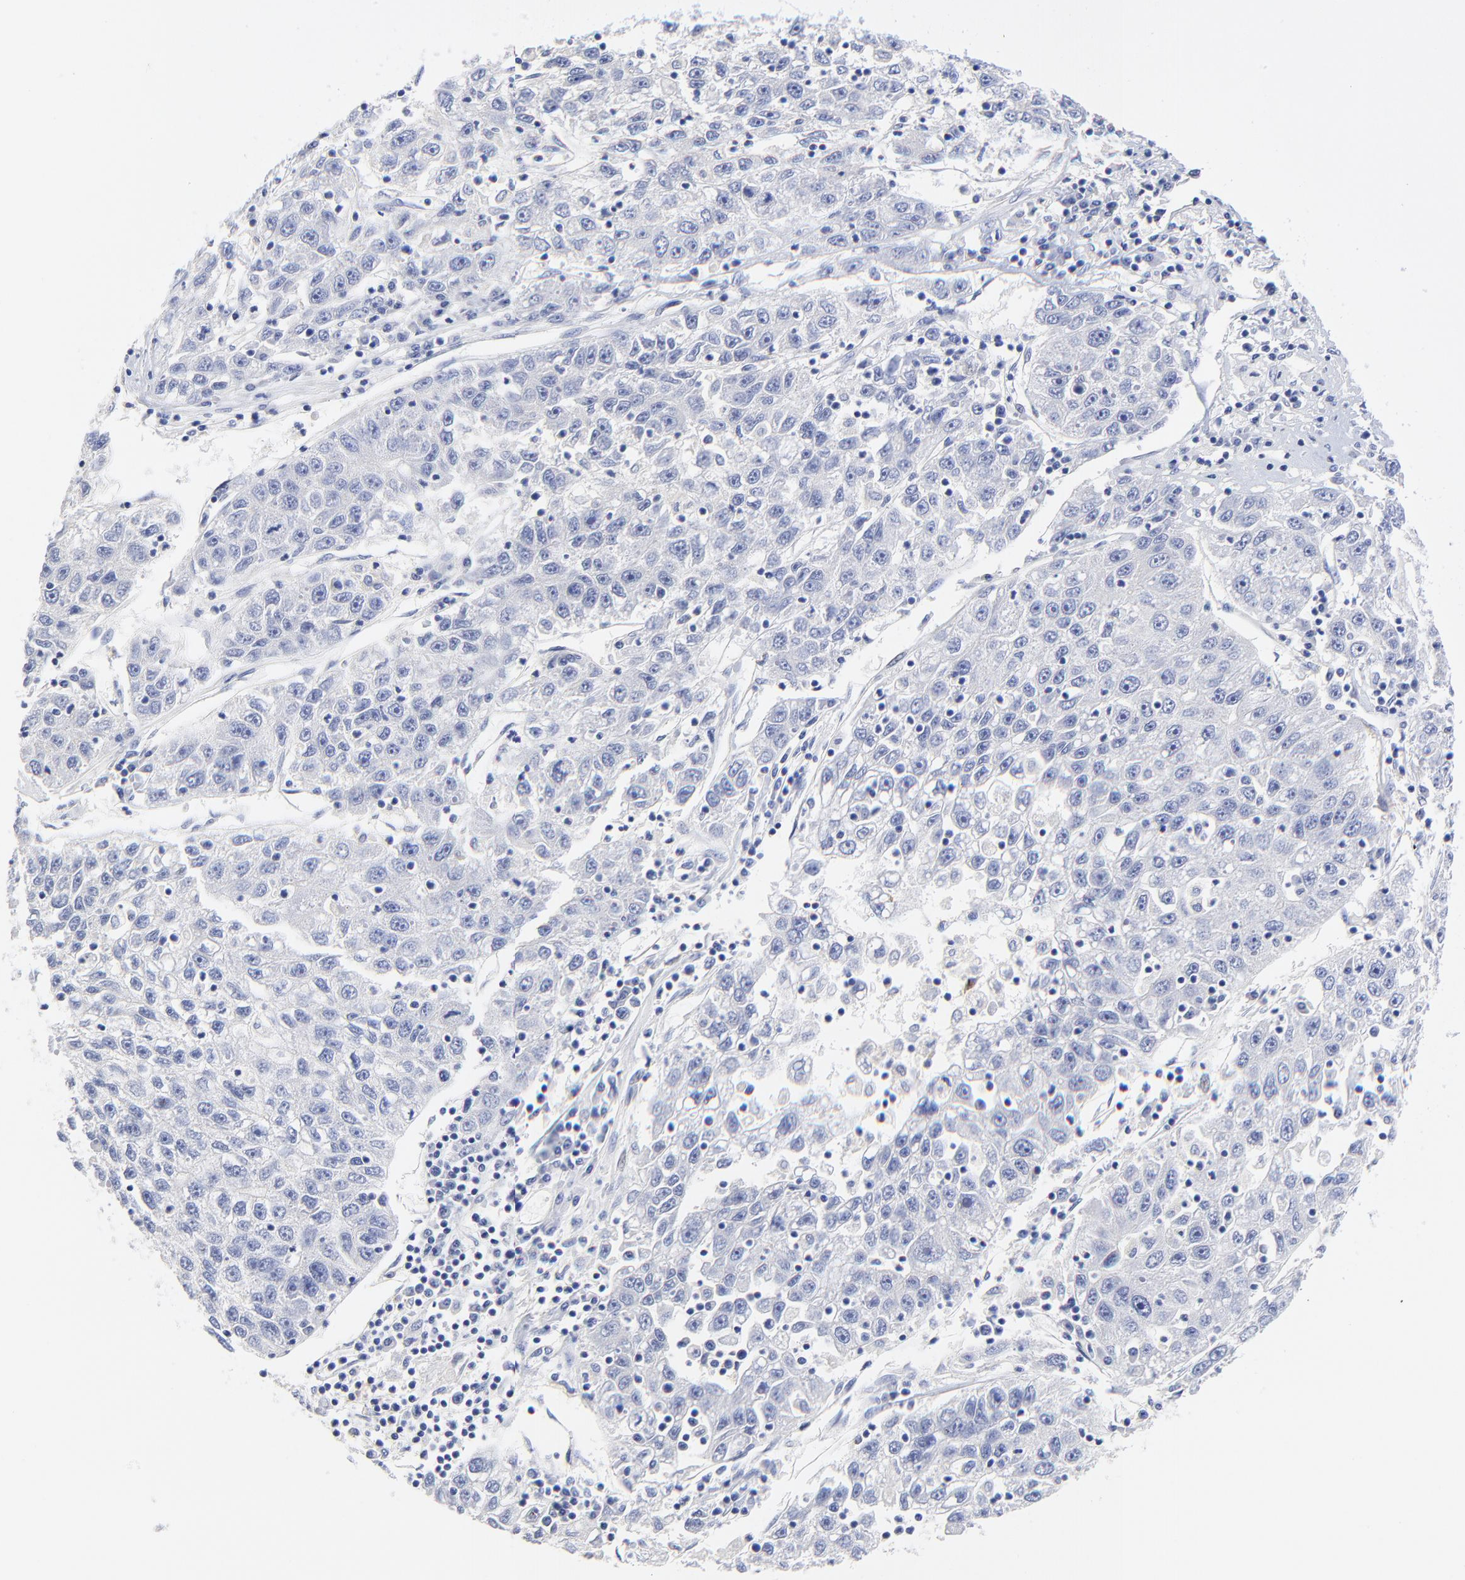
{"staining": {"intensity": "negative", "quantity": "none", "location": "none"}, "tissue": "liver cancer", "cell_type": "Tumor cells", "image_type": "cancer", "snomed": [{"axis": "morphology", "description": "Carcinoma, Hepatocellular, NOS"}, {"axis": "topography", "description": "Liver"}], "caption": "Tumor cells show no significant protein staining in liver cancer (hepatocellular carcinoma).", "gene": "SULT4A1", "patient": {"sex": "male", "age": 49}}